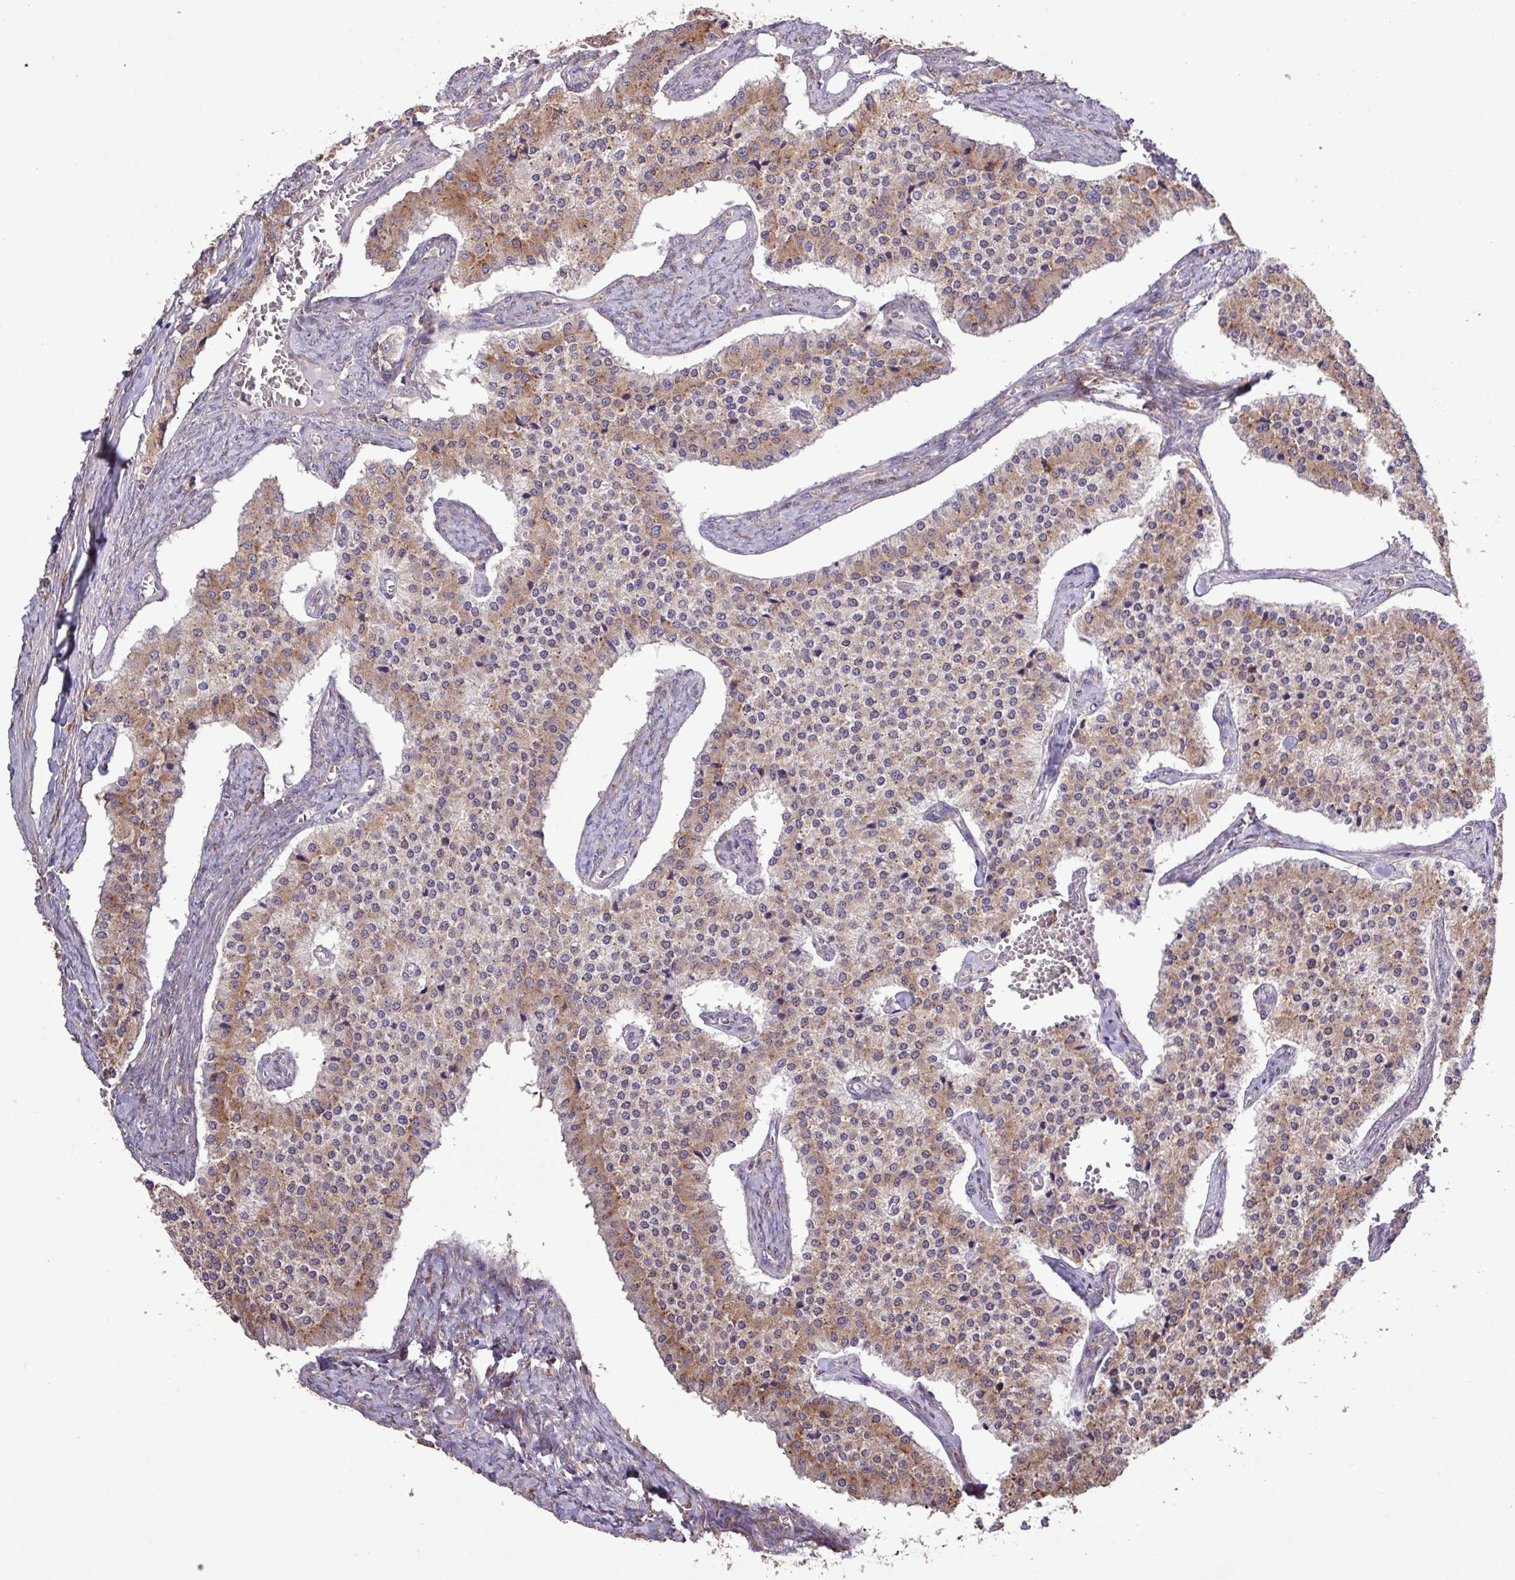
{"staining": {"intensity": "moderate", "quantity": "25%-75%", "location": "cytoplasmic/membranous"}, "tissue": "carcinoid", "cell_type": "Tumor cells", "image_type": "cancer", "snomed": [{"axis": "morphology", "description": "Carcinoid, malignant, NOS"}, {"axis": "topography", "description": "Colon"}], "caption": "About 25%-75% of tumor cells in carcinoid demonstrate moderate cytoplasmic/membranous protein expression as visualized by brown immunohistochemical staining.", "gene": "MEGF6", "patient": {"sex": "female", "age": 52}}